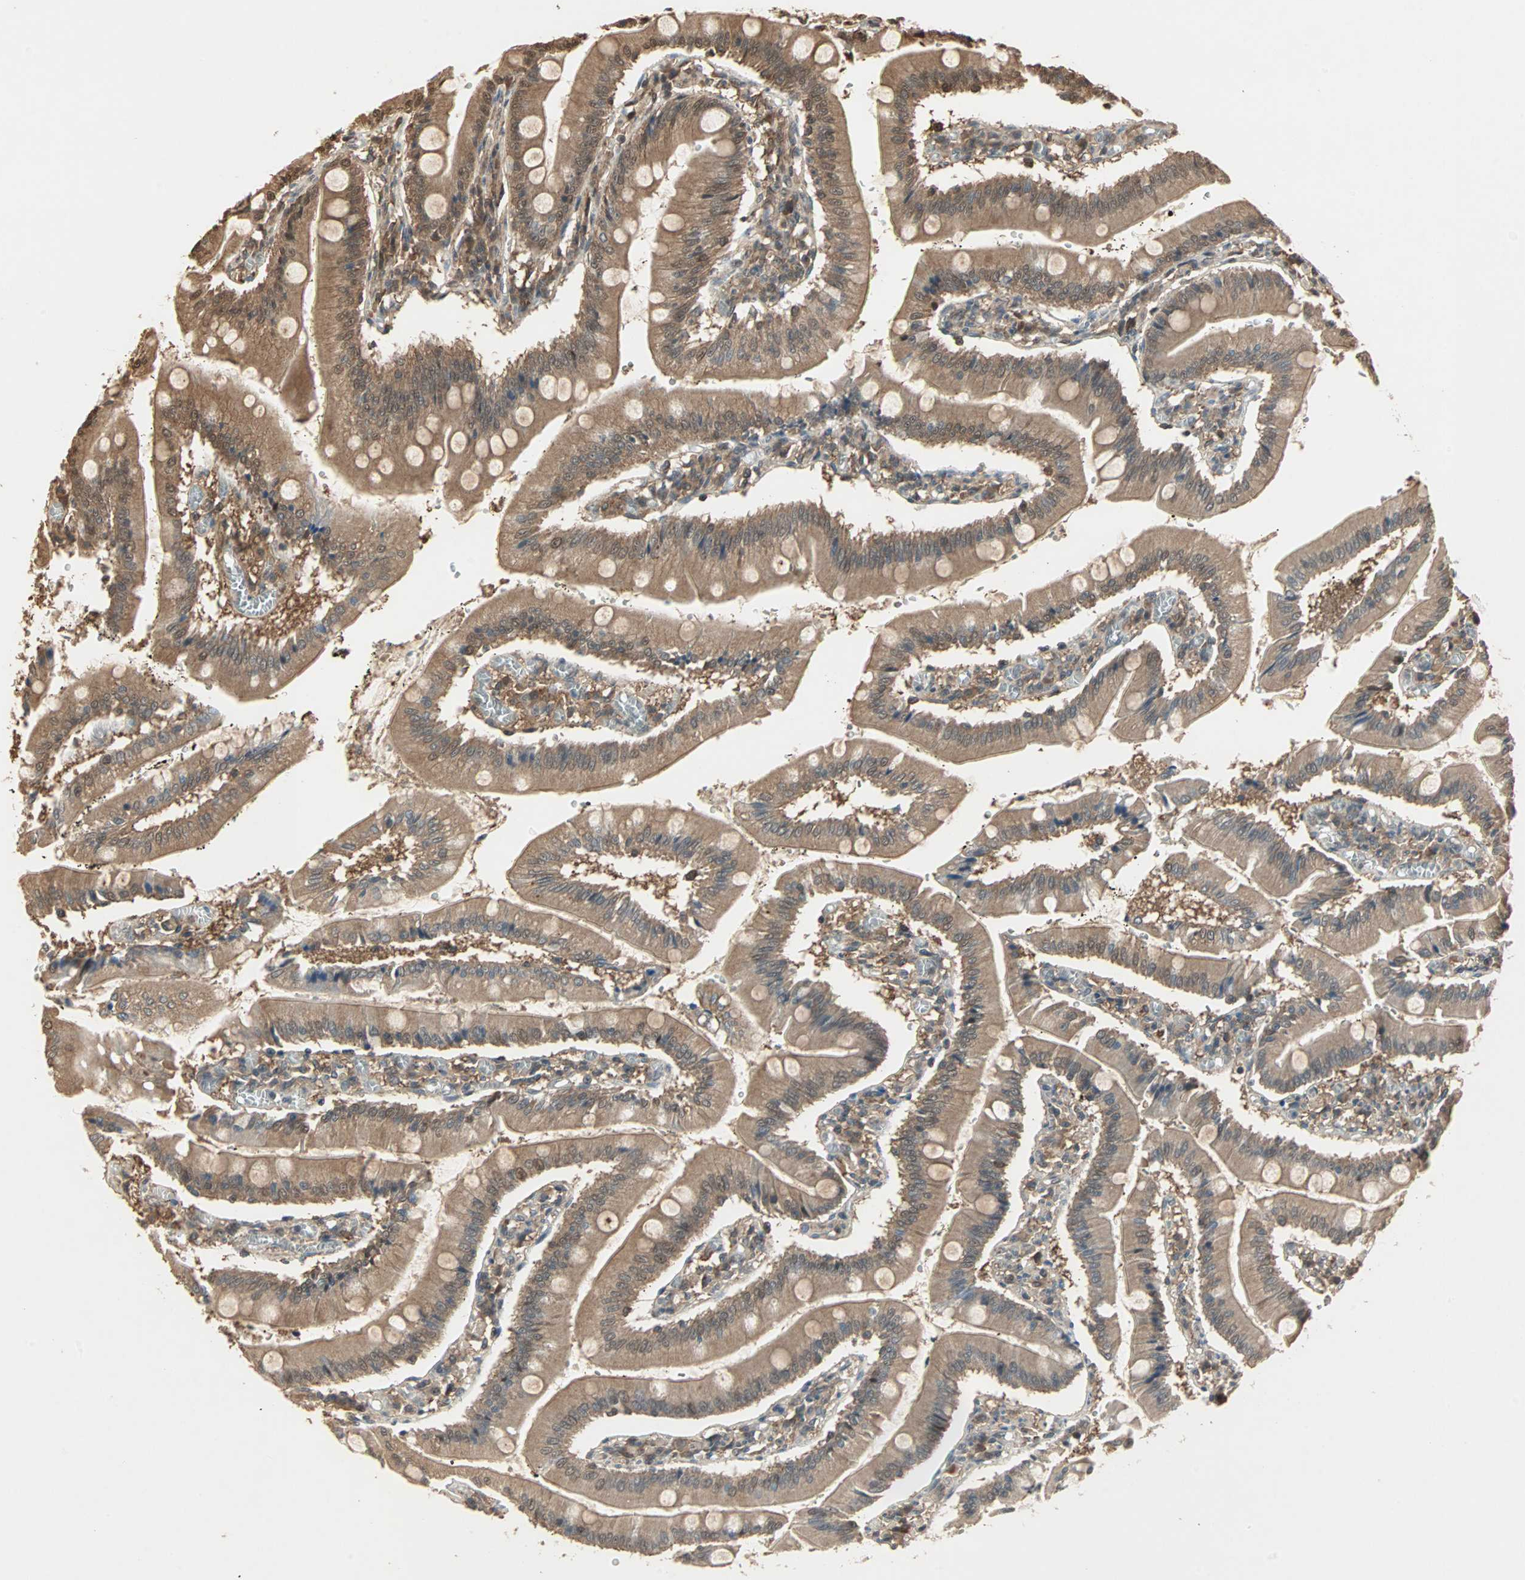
{"staining": {"intensity": "moderate", "quantity": ">75%", "location": "cytoplasmic/membranous,nuclear"}, "tissue": "small intestine", "cell_type": "Glandular cells", "image_type": "normal", "snomed": [{"axis": "morphology", "description": "Normal tissue, NOS"}, {"axis": "topography", "description": "Small intestine"}], "caption": "Immunohistochemistry of normal small intestine demonstrates medium levels of moderate cytoplasmic/membranous,nuclear staining in approximately >75% of glandular cells. (DAB (3,3'-diaminobenzidine) IHC with brightfield microscopy, high magnification).", "gene": "DRG2", "patient": {"sex": "male", "age": 71}}